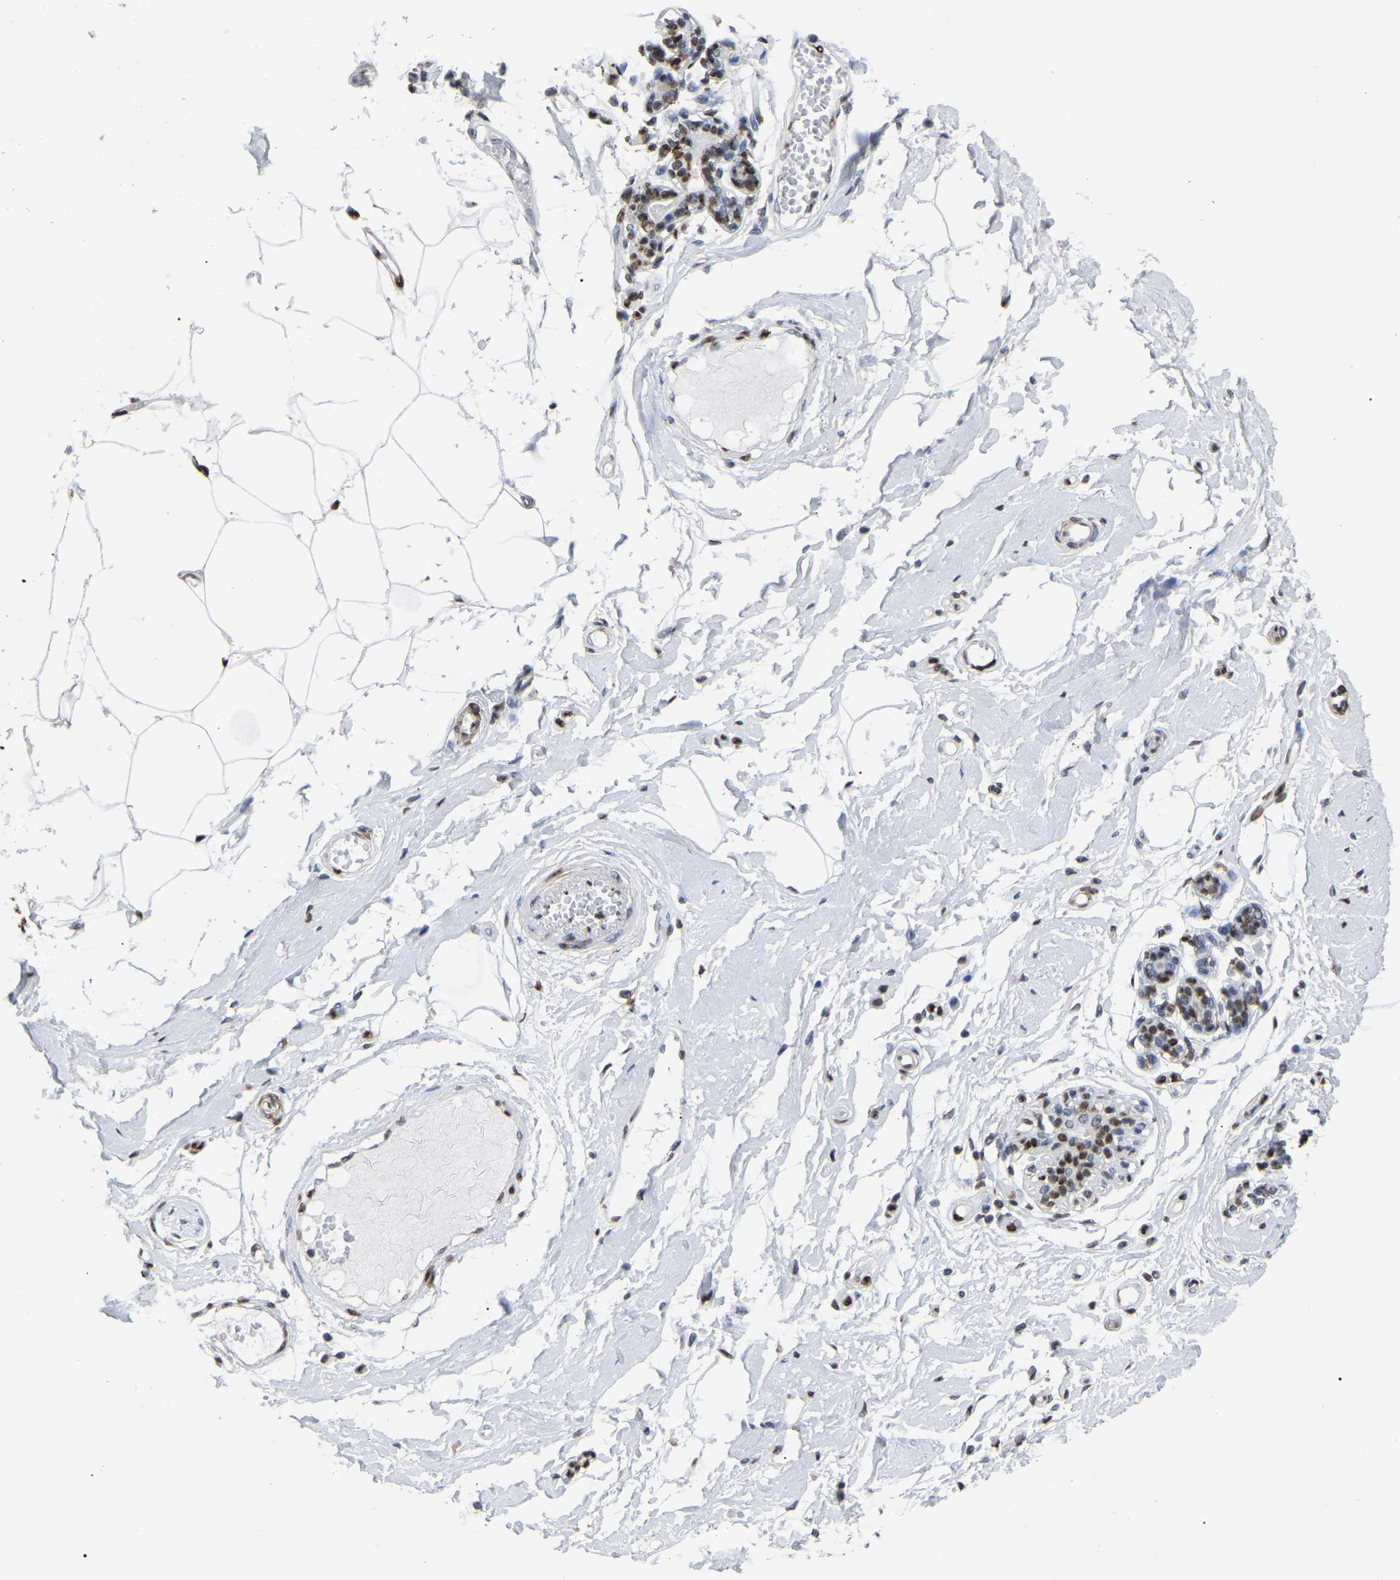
{"staining": {"intensity": "moderate", "quantity": ">75%", "location": "nuclear"}, "tissue": "breast", "cell_type": "Adipocytes", "image_type": "normal", "snomed": [{"axis": "morphology", "description": "Normal tissue, NOS"}, {"axis": "morphology", "description": "Lobular carcinoma"}, {"axis": "topography", "description": "Breast"}], "caption": "This is a micrograph of immunohistochemistry (IHC) staining of normal breast, which shows moderate staining in the nuclear of adipocytes.", "gene": "RBL2", "patient": {"sex": "female", "age": 59}}